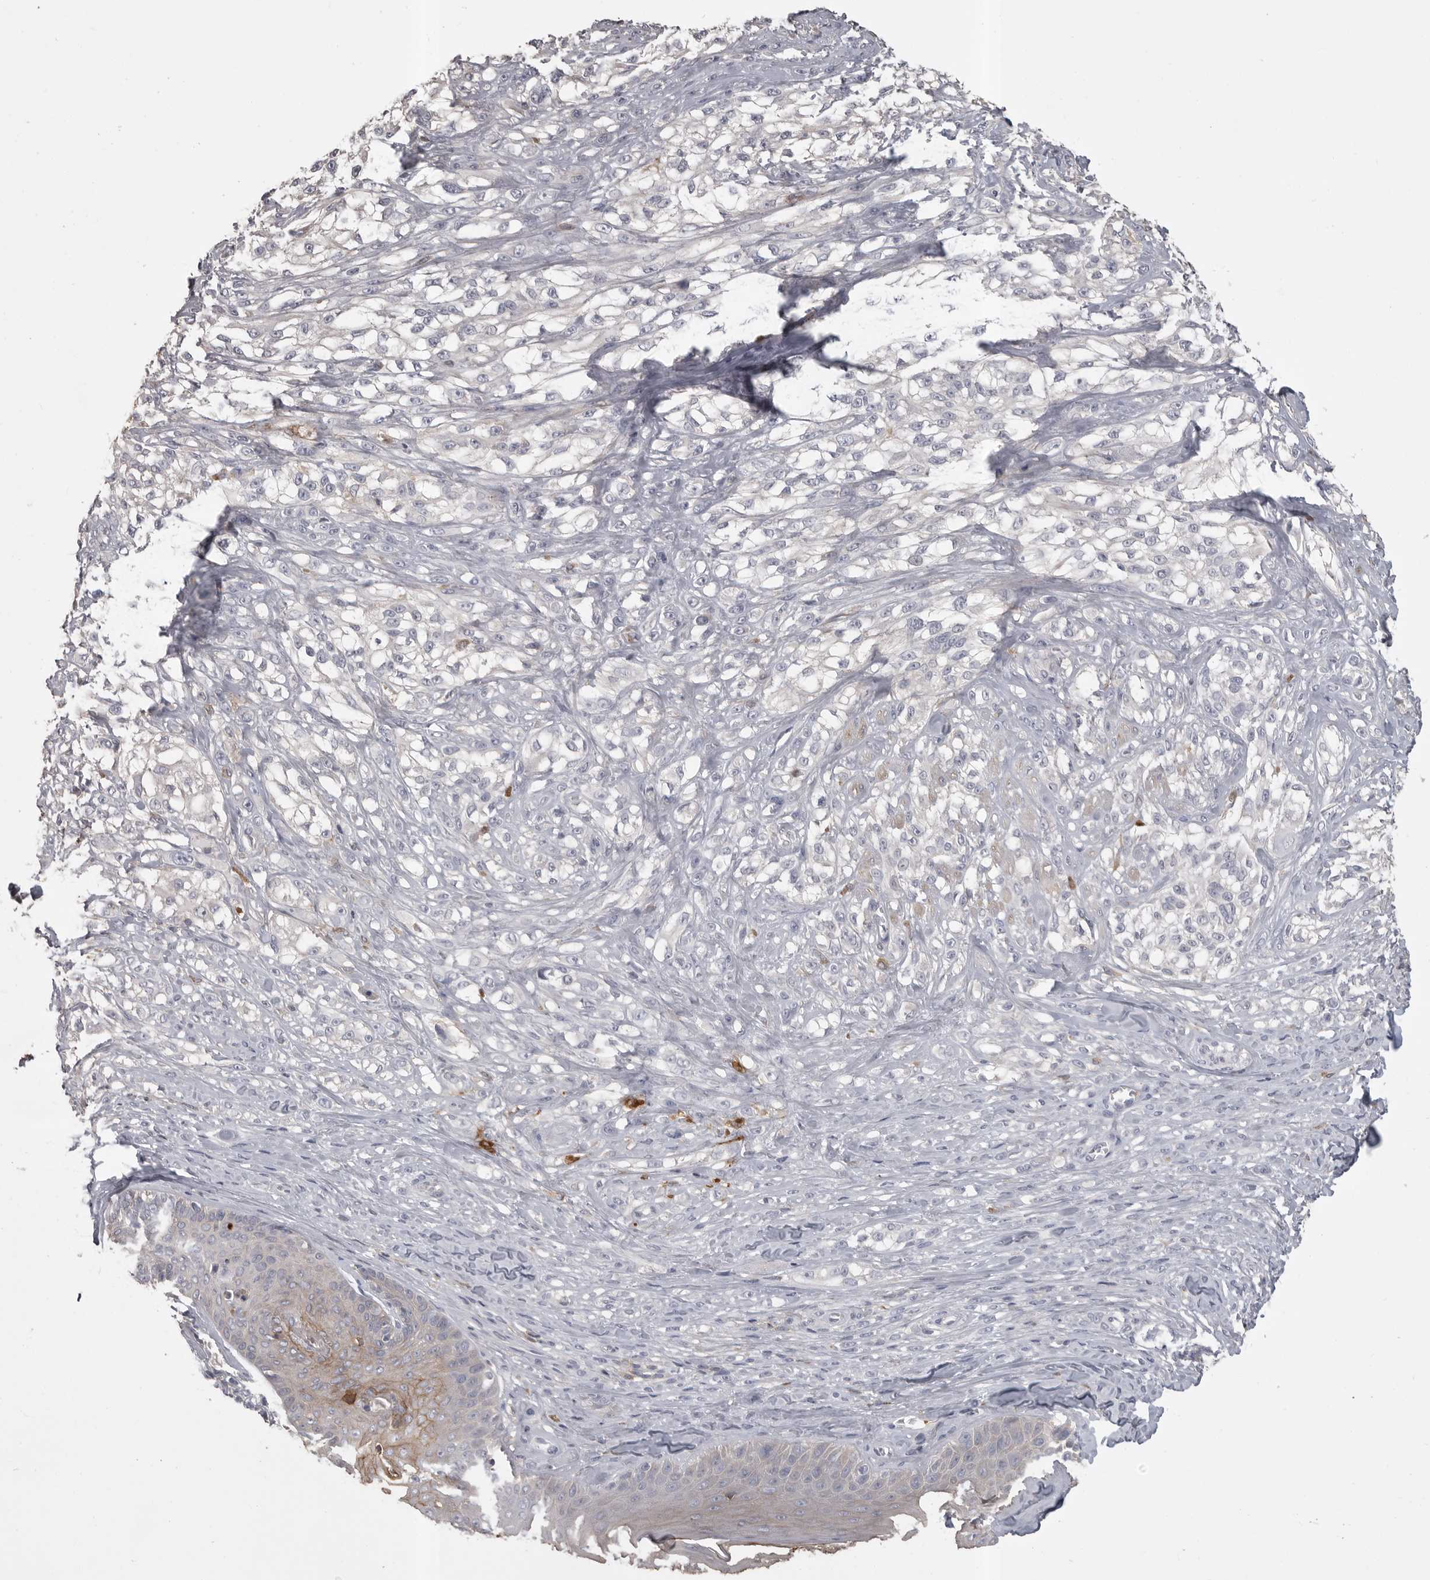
{"staining": {"intensity": "negative", "quantity": "none", "location": "none"}, "tissue": "melanoma", "cell_type": "Tumor cells", "image_type": "cancer", "snomed": [{"axis": "morphology", "description": "Malignant melanoma, NOS"}, {"axis": "topography", "description": "Skin of head"}], "caption": "The image displays no significant expression in tumor cells of malignant melanoma.", "gene": "CMTM6", "patient": {"sex": "male", "age": 83}}